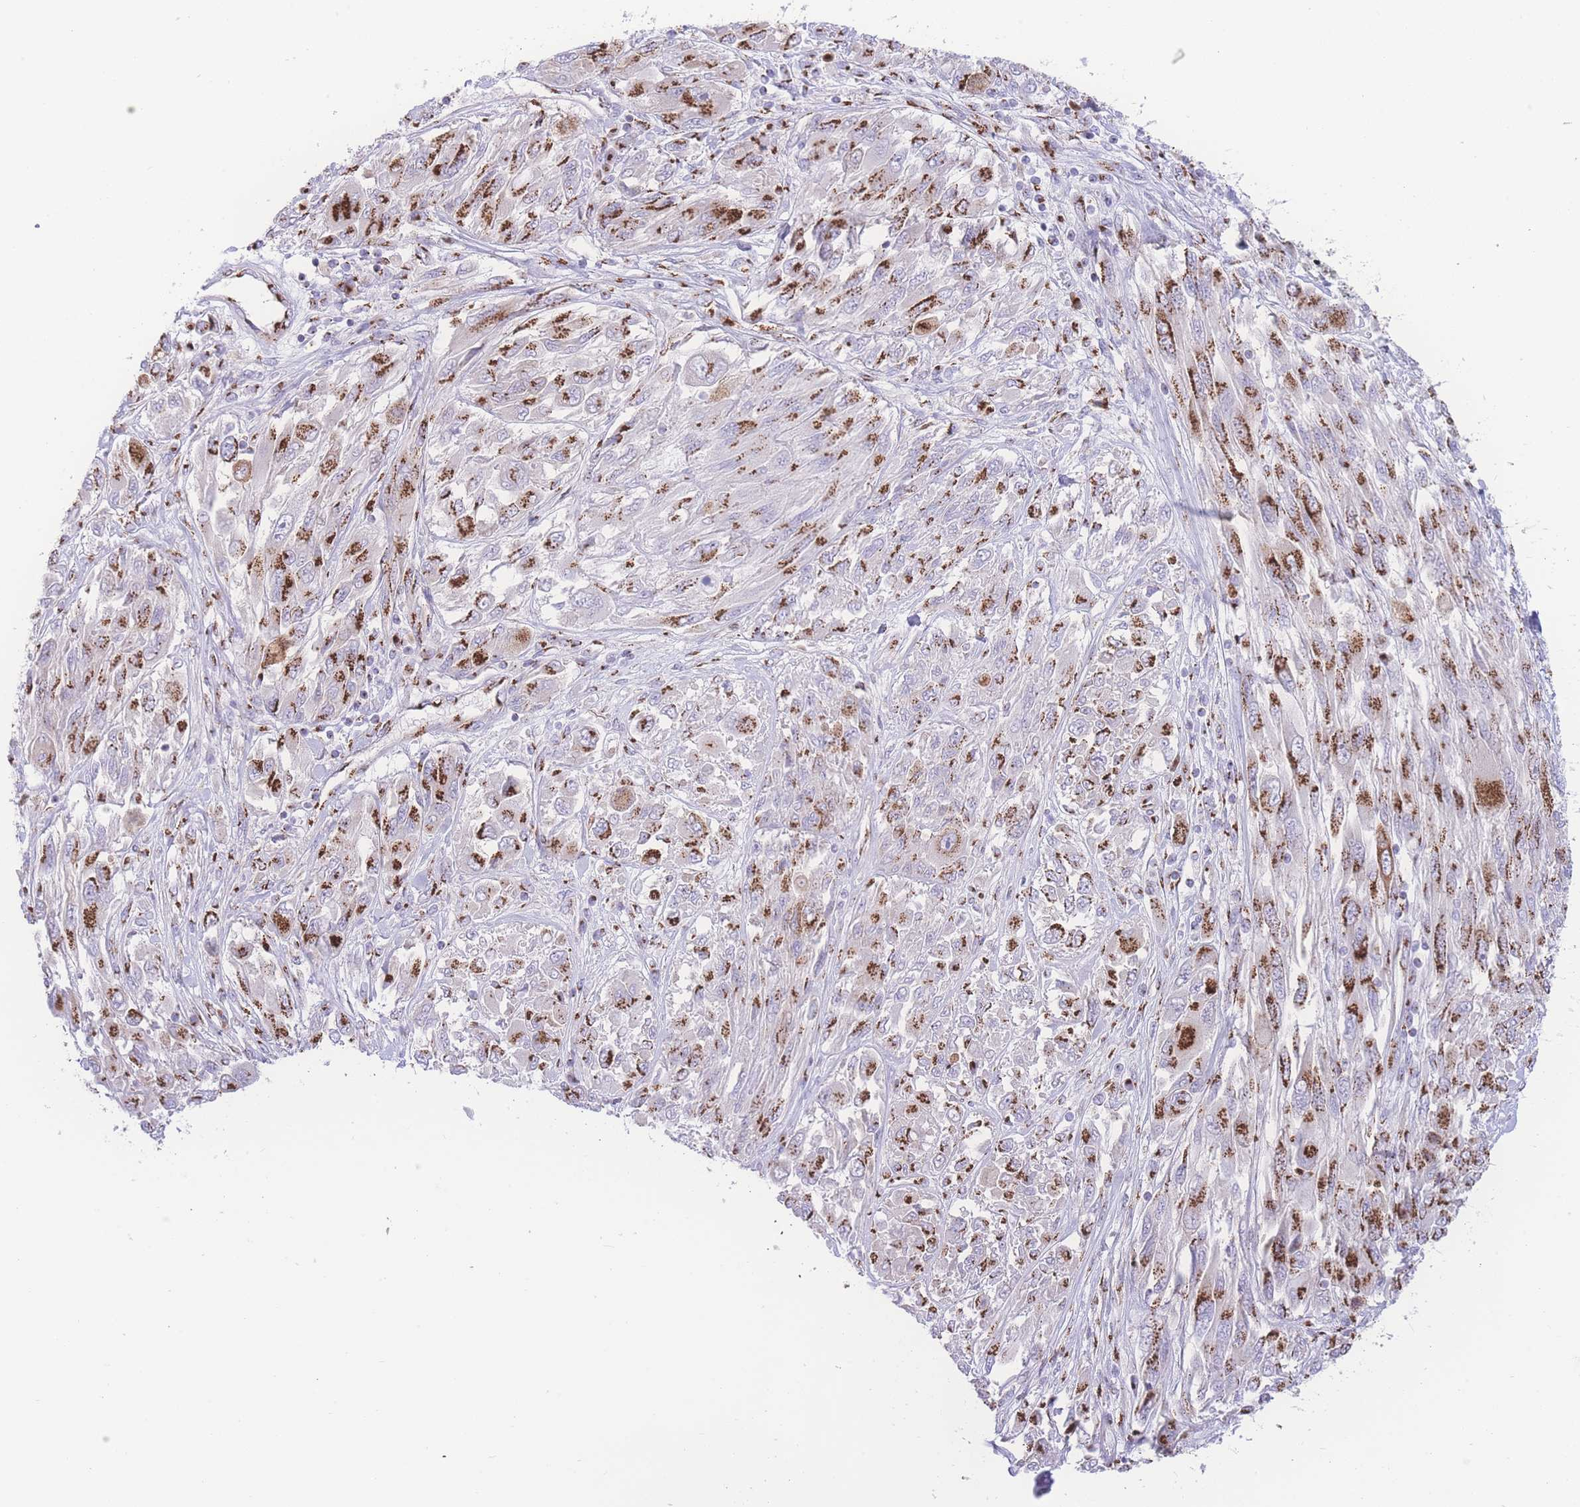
{"staining": {"intensity": "strong", "quantity": ">75%", "location": "cytoplasmic/membranous"}, "tissue": "melanoma", "cell_type": "Tumor cells", "image_type": "cancer", "snomed": [{"axis": "morphology", "description": "Malignant melanoma, NOS"}, {"axis": "topography", "description": "Skin"}], "caption": "Malignant melanoma stained with immunohistochemistry (IHC) demonstrates strong cytoplasmic/membranous staining in approximately >75% of tumor cells.", "gene": "GOLM2", "patient": {"sex": "female", "age": 91}}